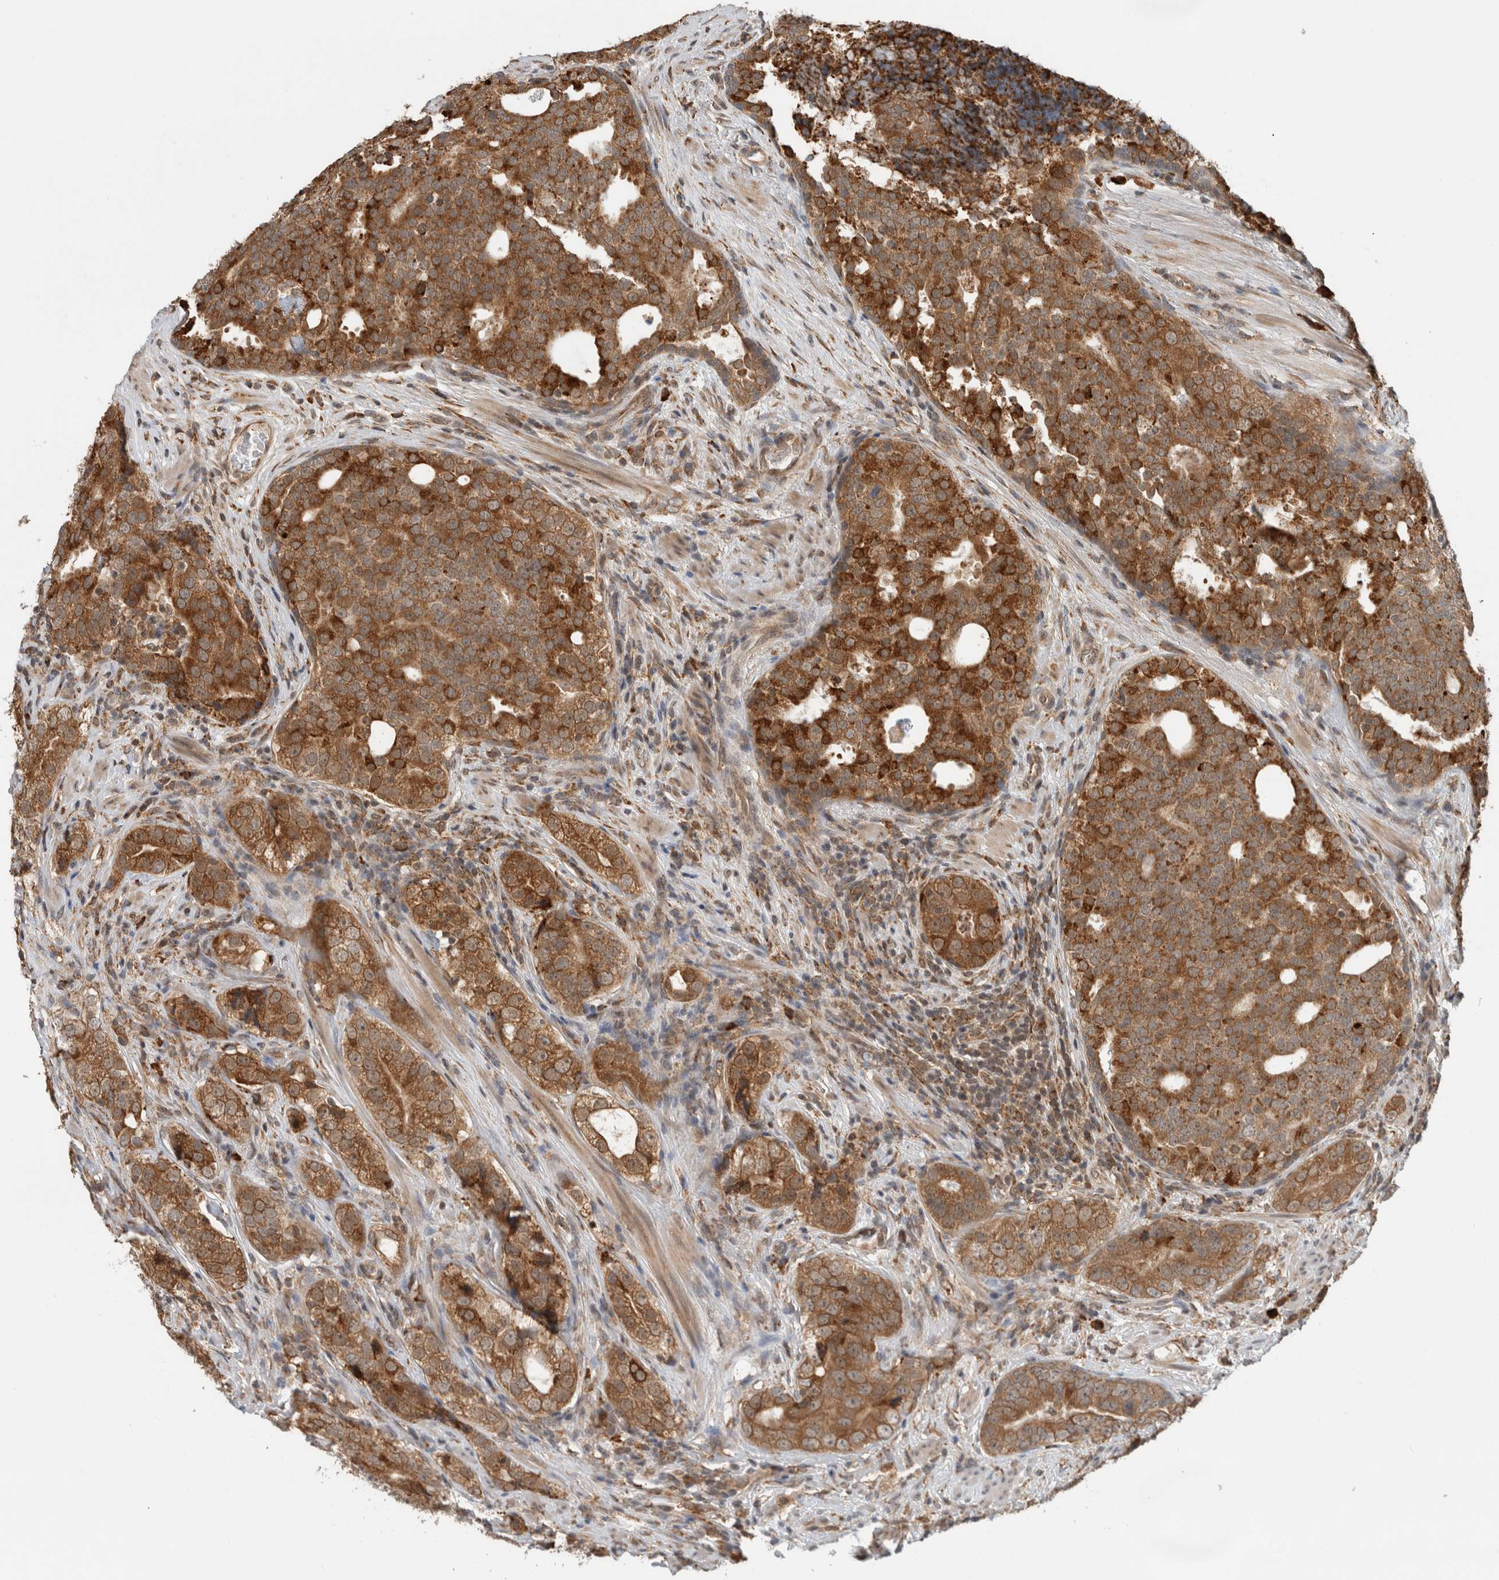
{"staining": {"intensity": "moderate", "quantity": ">75%", "location": "cytoplasmic/membranous"}, "tissue": "prostate cancer", "cell_type": "Tumor cells", "image_type": "cancer", "snomed": [{"axis": "morphology", "description": "Adenocarcinoma, High grade"}, {"axis": "topography", "description": "Prostate"}], "caption": "A histopathology image of prostate cancer (high-grade adenocarcinoma) stained for a protein reveals moderate cytoplasmic/membranous brown staining in tumor cells.", "gene": "MS4A7", "patient": {"sex": "male", "age": 56}}